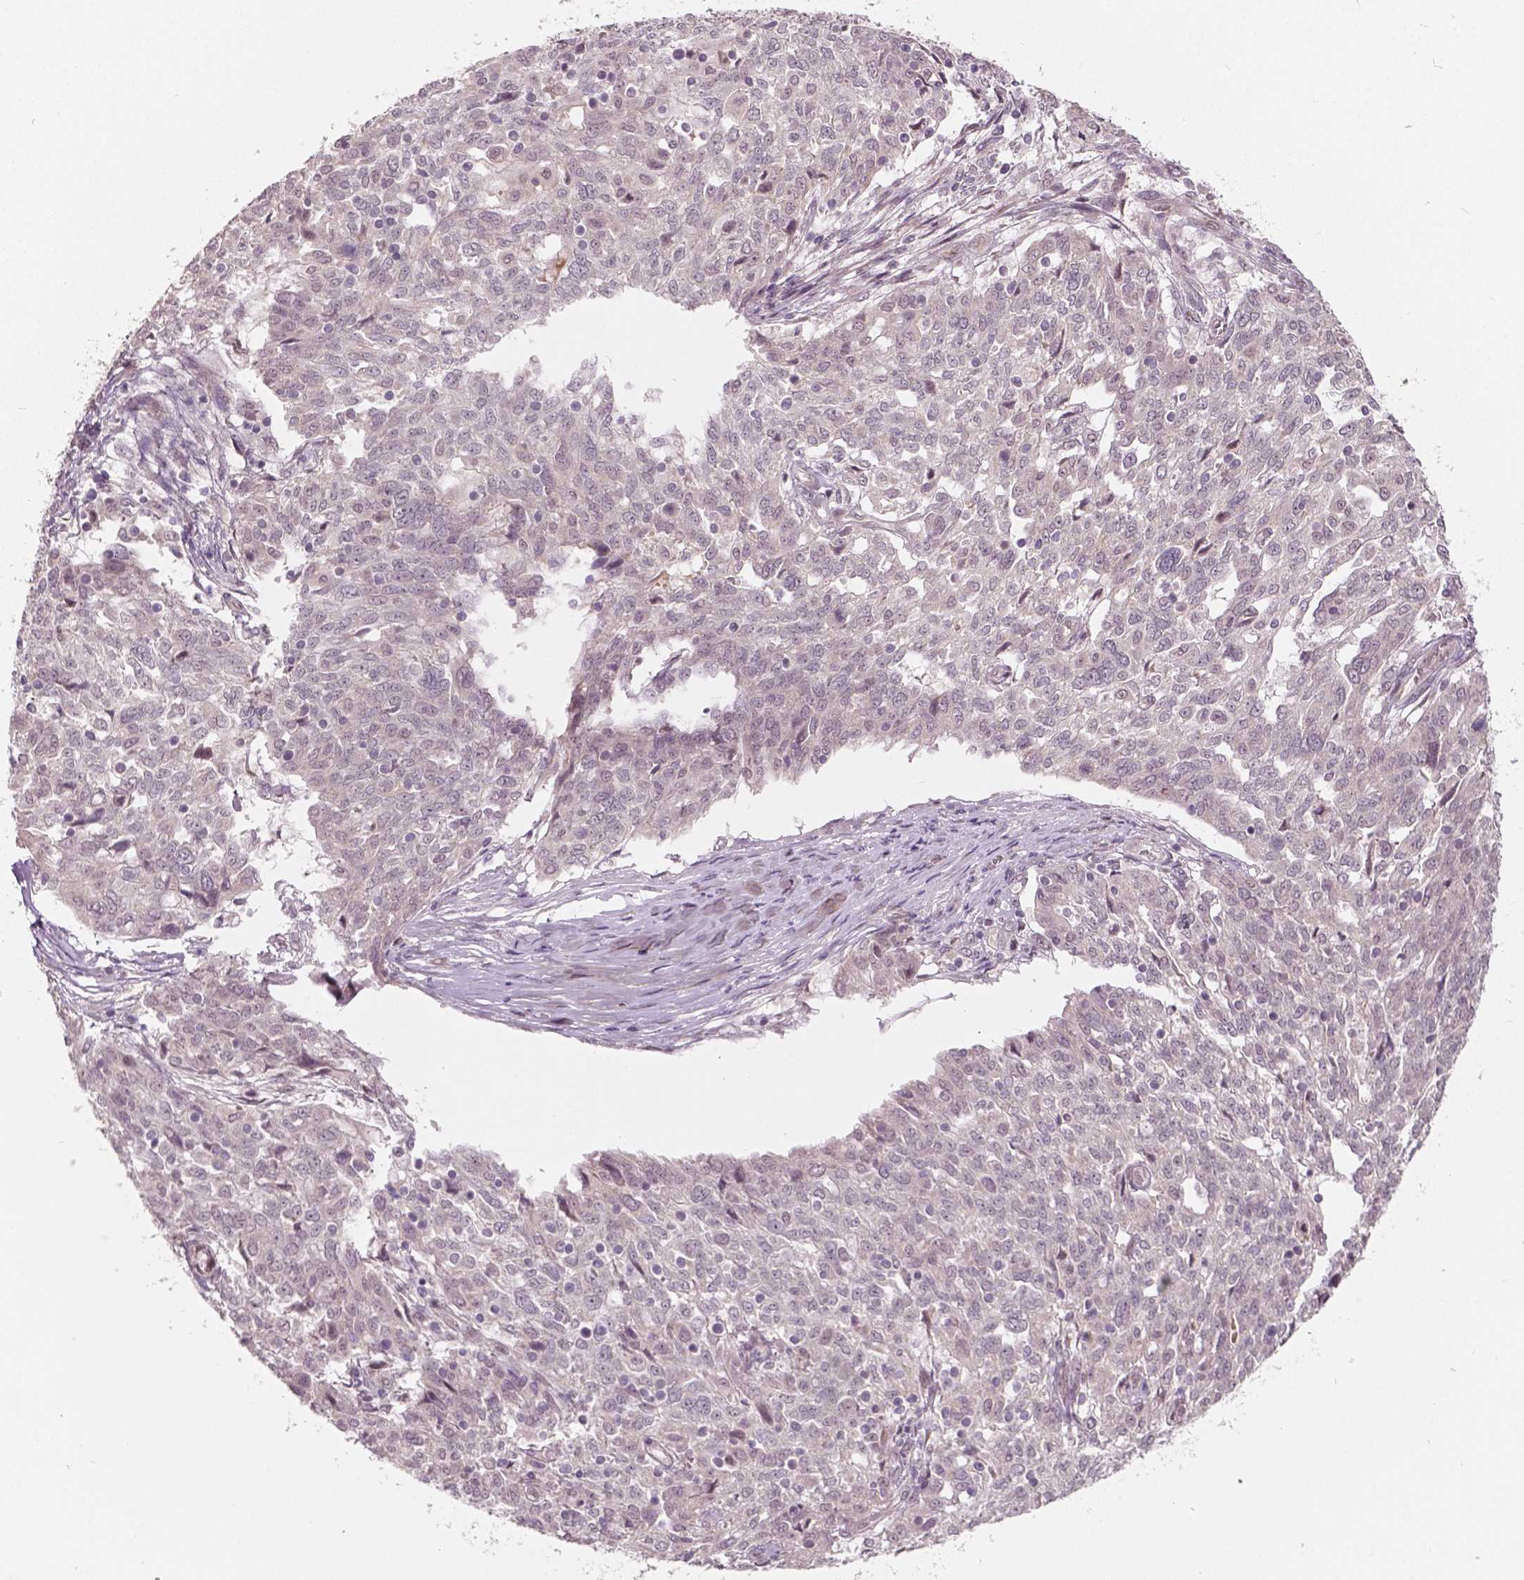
{"staining": {"intensity": "negative", "quantity": "none", "location": "none"}, "tissue": "ovarian cancer", "cell_type": "Tumor cells", "image_type": "cancer", "snomed": [{"axis": "morphology", "description": "Cystadenocarcinoma, serous, NOS"}, {"axis": "topography", "description": "Ovary"}], "caption": "Tumor cells are negative for brown protein staining in ovarian cancer (serous cystadenocarcinoma).", "gene": "HMBOX1", "patient": {"sex": "female", "age": 67}}